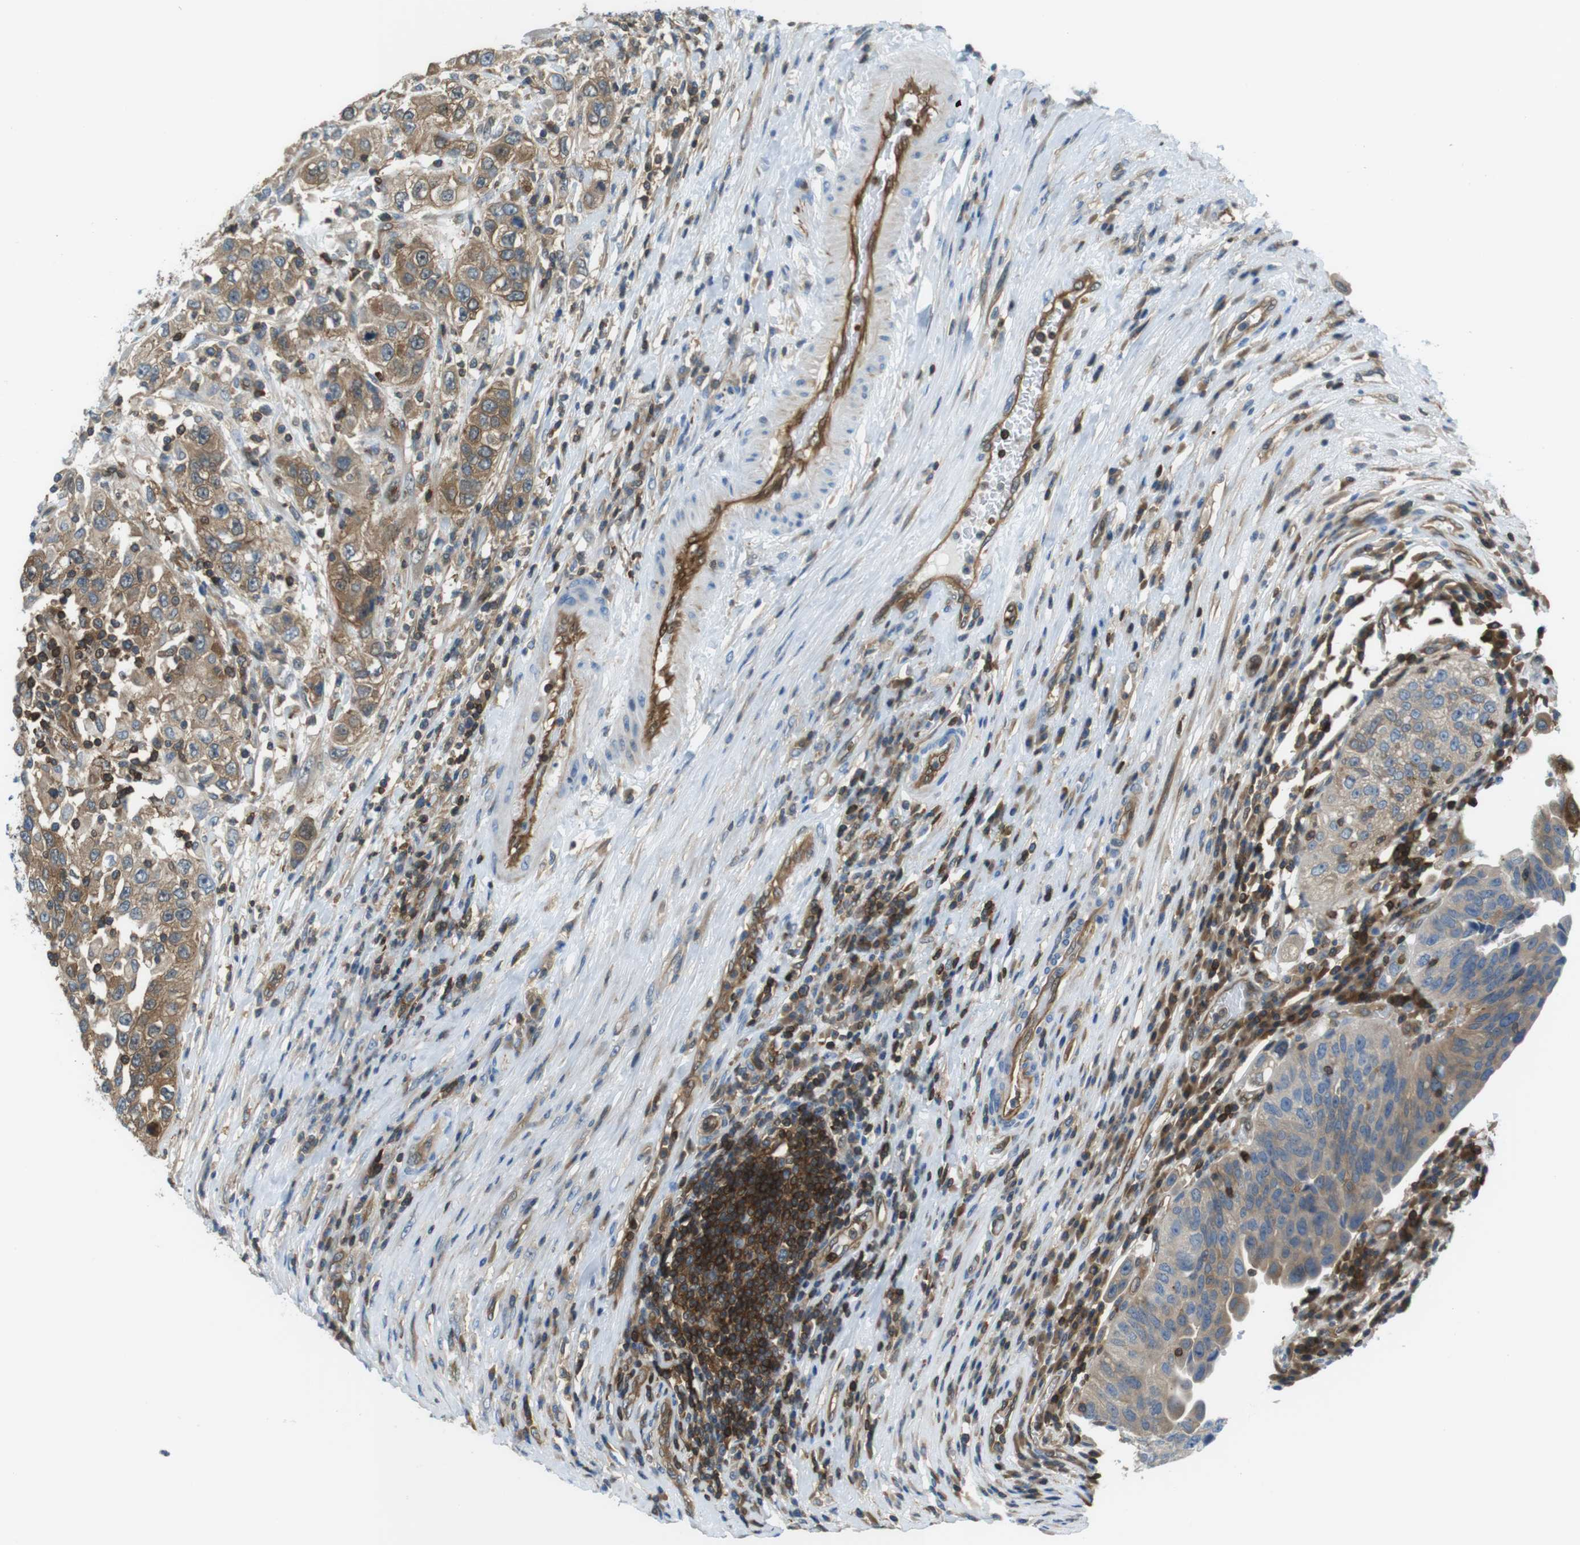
{"staining": {"intensity": "moderate", "quantity": ">75%", "location": "cytoplasmic/membranous"}, "tissue": "urothelial cancer", "cell_type": "Tumor cells", "image_type": "cancer", "snomed": [{"axis": "morphology", "description": "Urothelial carcinoma, High grade"}, {"axis": "topography", "description": "Urinary bladder"}], "caption": "Tumor cells demonstrate medium levels of moderate cytoplasmic/membranous positivity in approximately >75% of cells in urothelial carcinoma (high-grade).", "gene": "TES", "patient": {"sex": "female", "age": 80}}